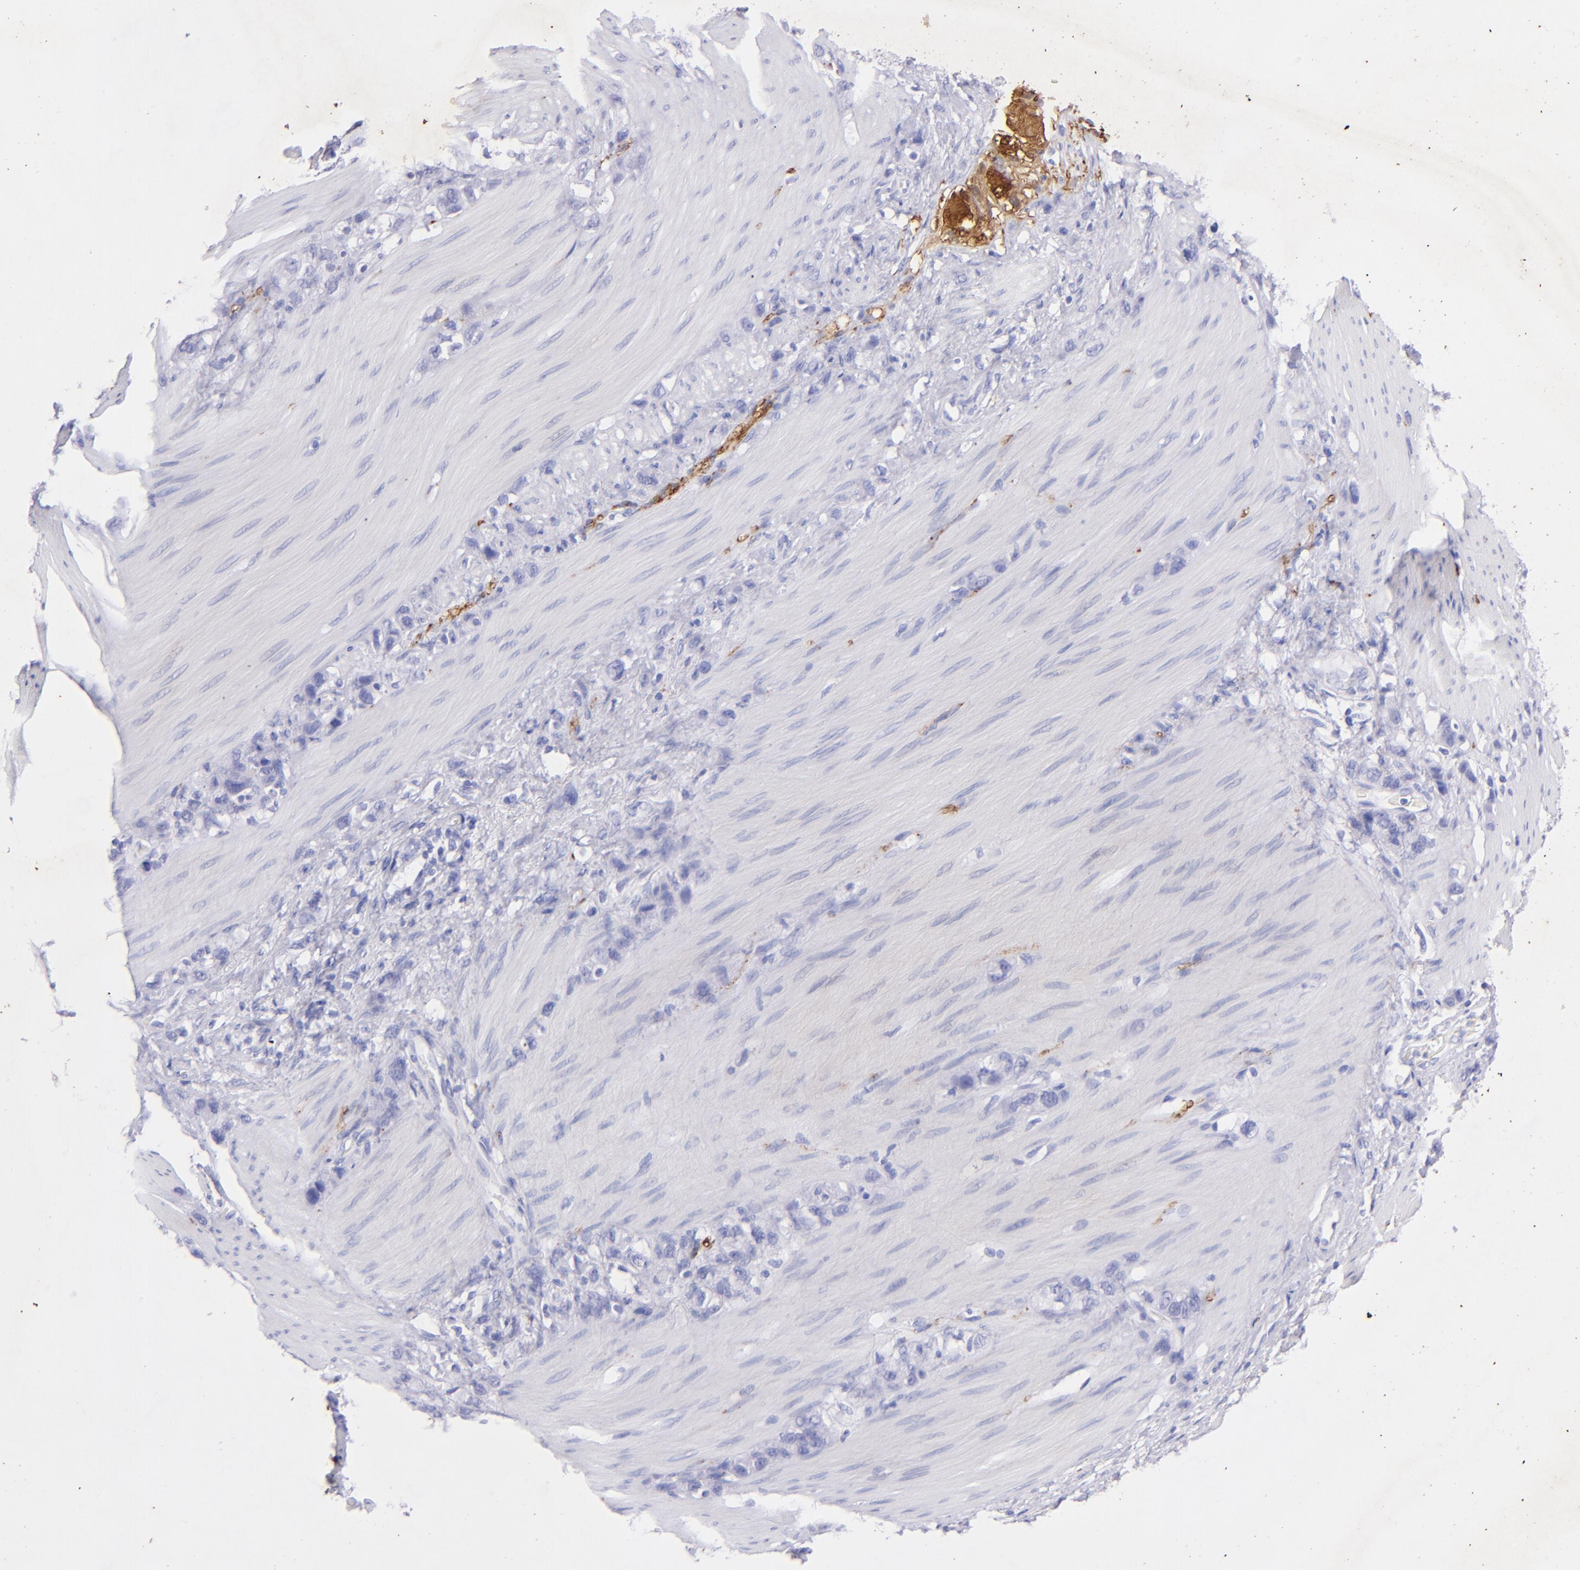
{"staining": {"intensity": "negative", "quantity": "none", "location": "none"}, "tissue": "stomach cancer", "cell_type": "Tumor cells", "image_type": "cancer", "snomed": [{"axis": "morphology", "description": "Normal tissue, NOS"}, {"axis": "morphology", "description": "Adenocarcinoma, NOS"}, {"axis": "morphology", "description": "Adenocarcinoma, High grade"}, {"axis": "topography", "description": "Stomach, upper"}, {"axis": "topography", "description": "Stomach"}], "caption": "Micrograph shows no protein expression in tumor cells of stomach cancer (high-grade adenocarcinoma) tissue.", "gene": "UCHL1", "patient": {"sex": "female", "age": 65}}